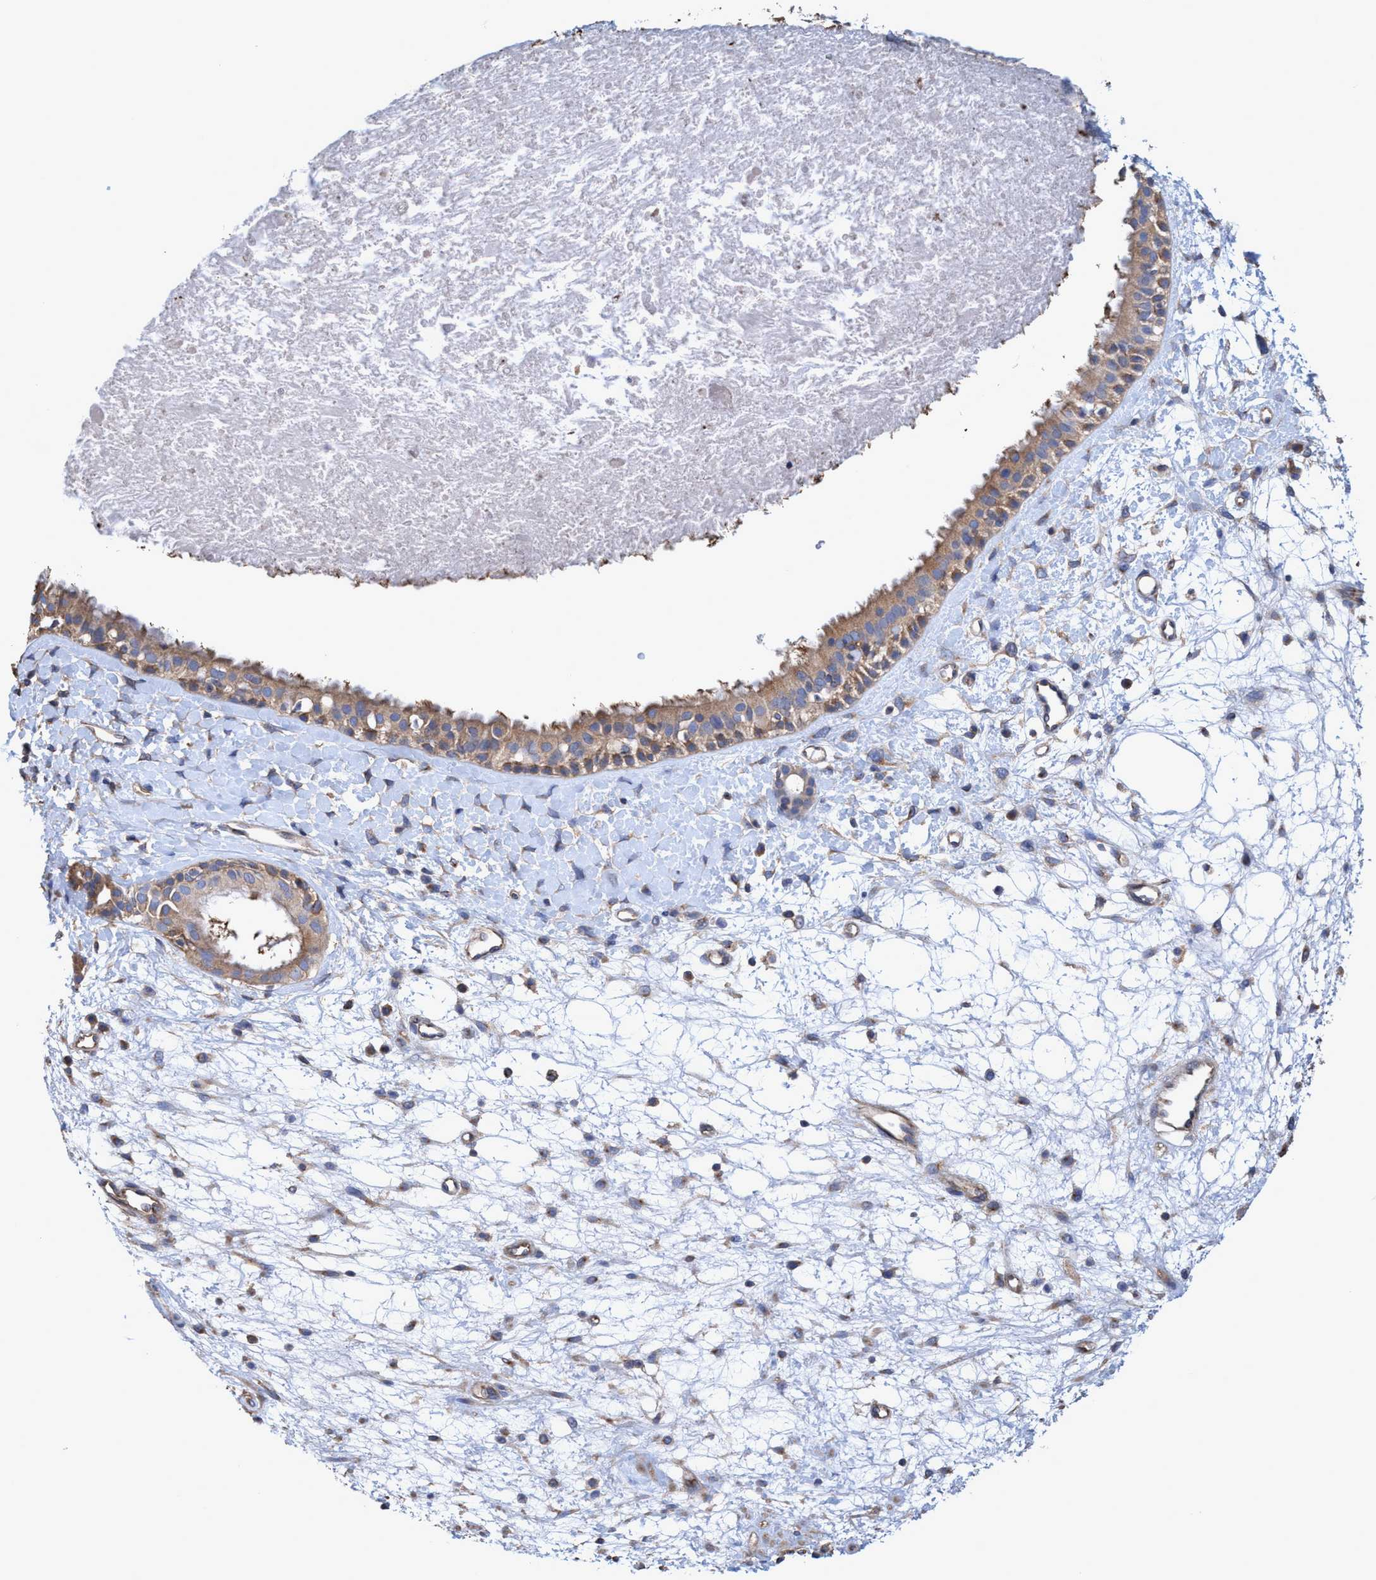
{"staining": {"intensity": "moderate", "quantity": ">75%", "location": "cytoplasmic/membranous"}, "tissue": "nasopharynx", "cell_type": "Respiratory epithelial cells", "image_type": "normal", "snomed": [{"axis": "morphology", "description": "Normal tissue, NOS"}, {"axis": "topography", "description": "Nasopharynx"}], "caption": "Normal nasopharynx reveals moderate cytoplasmic/membranous expression in approximately >75% of respiratory epithelial cells, visualized by immunohistochemistry. The staining was performed using DAB, with brown indicating positive protein expression. Nuclei are stained blue with hematoxylin.", "gene": "BICD2", "patient": {"sex": "male", "age": 22}}